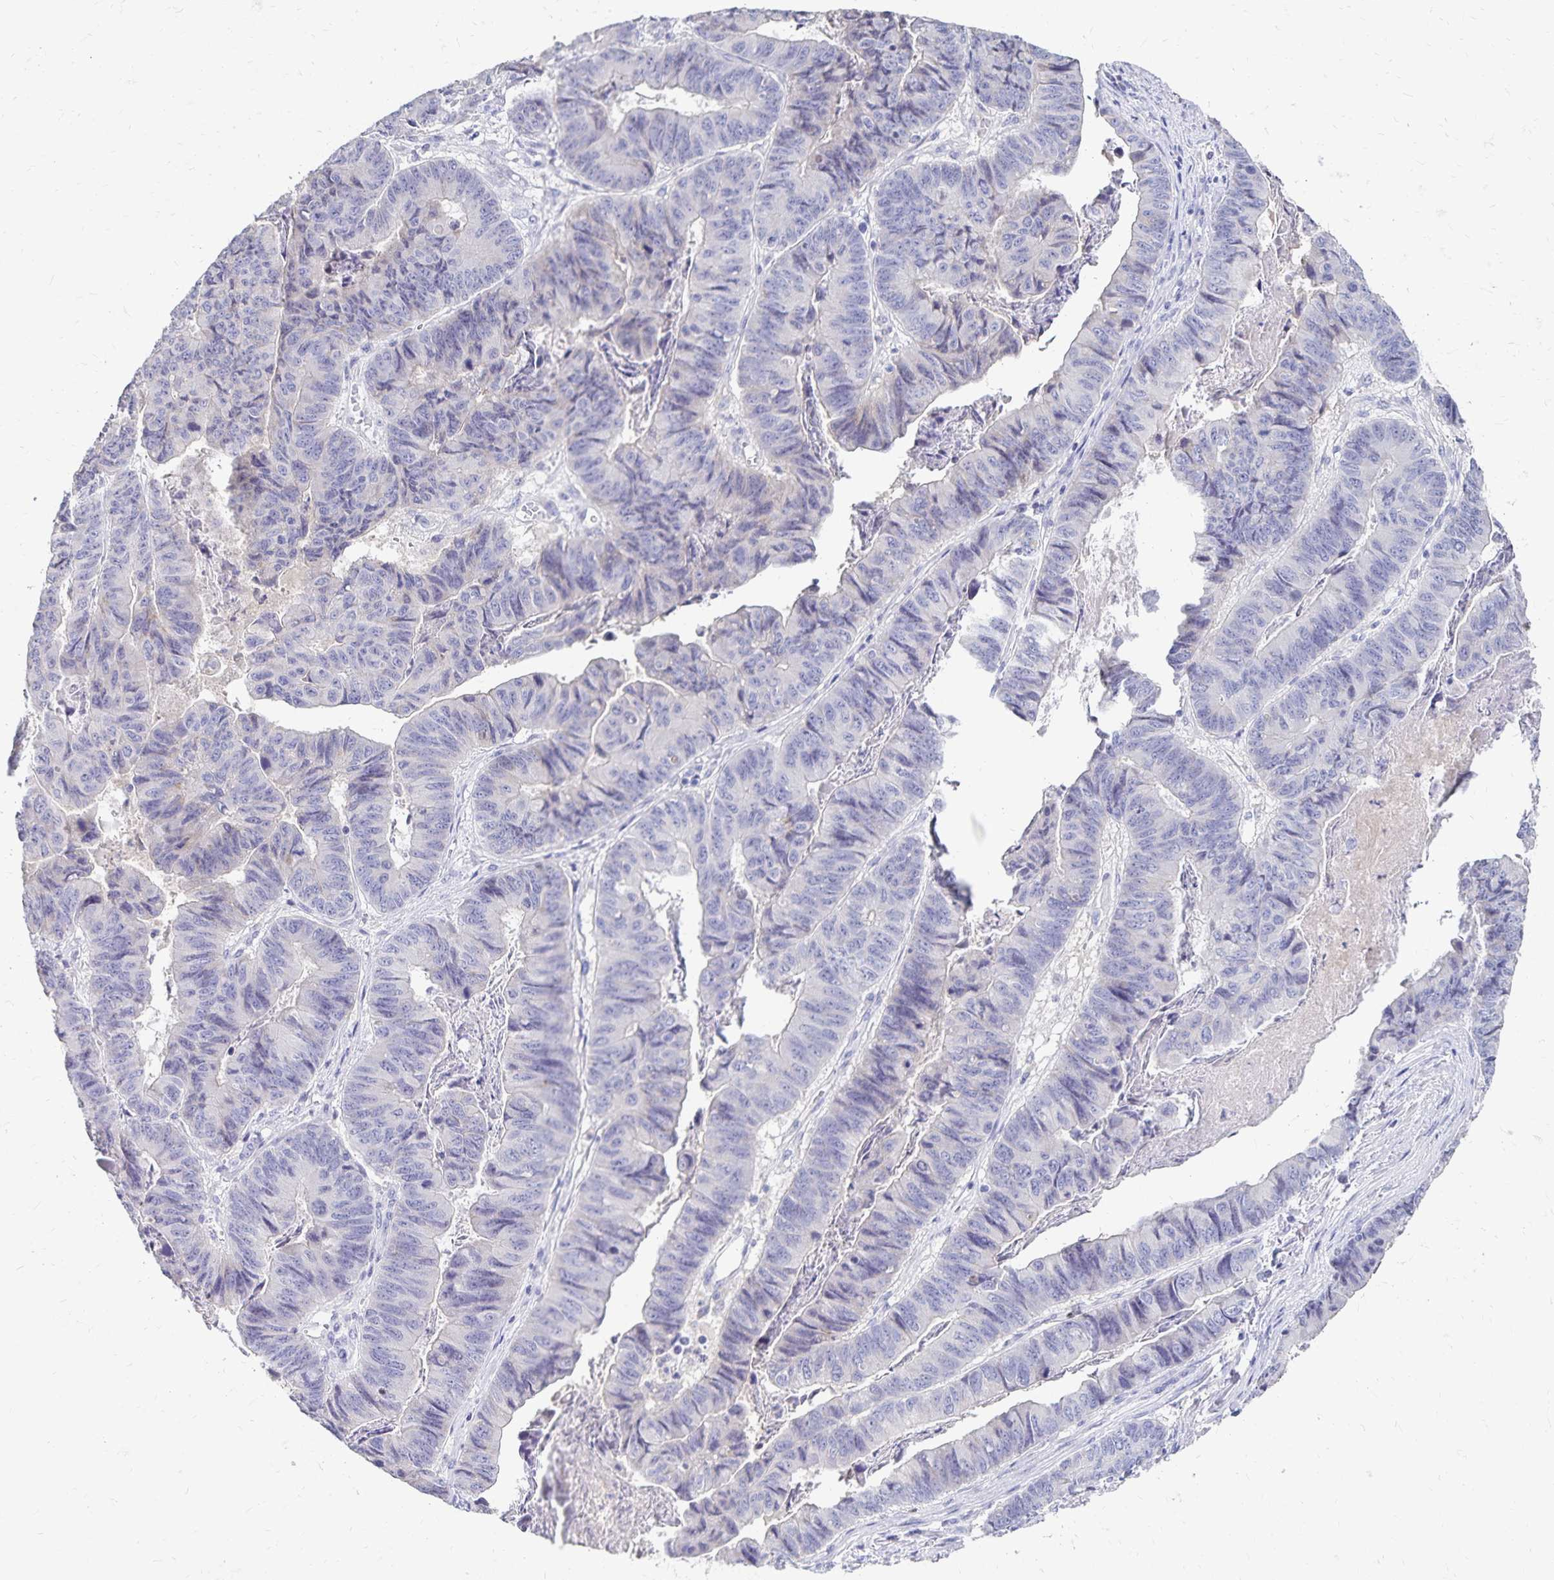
{"staining": {"intensity": "negative", "quantity": "none", "location": "none"}, "tissue": "stomach cancer", "cell_type": "Tumor cells", "image_type": "cancer", "snomed": [{"axis": "morphology", "description": "Adenocarcinoma, NOS"}, {"axis": "topography", "description": "Stomach, lower"}], "caption": "IHC of stomach adenocarcinoma exhibits no positivity in tumor cells. Brightfield microscopy of immunohistochemistry (IHC) stained with DAB (3,3'-diaminobenzidine) (brown) and hematoxylin (blue), captured at high magnification.", "gene": "PAX5", "patient": {"sex": "male", "age": 77}}